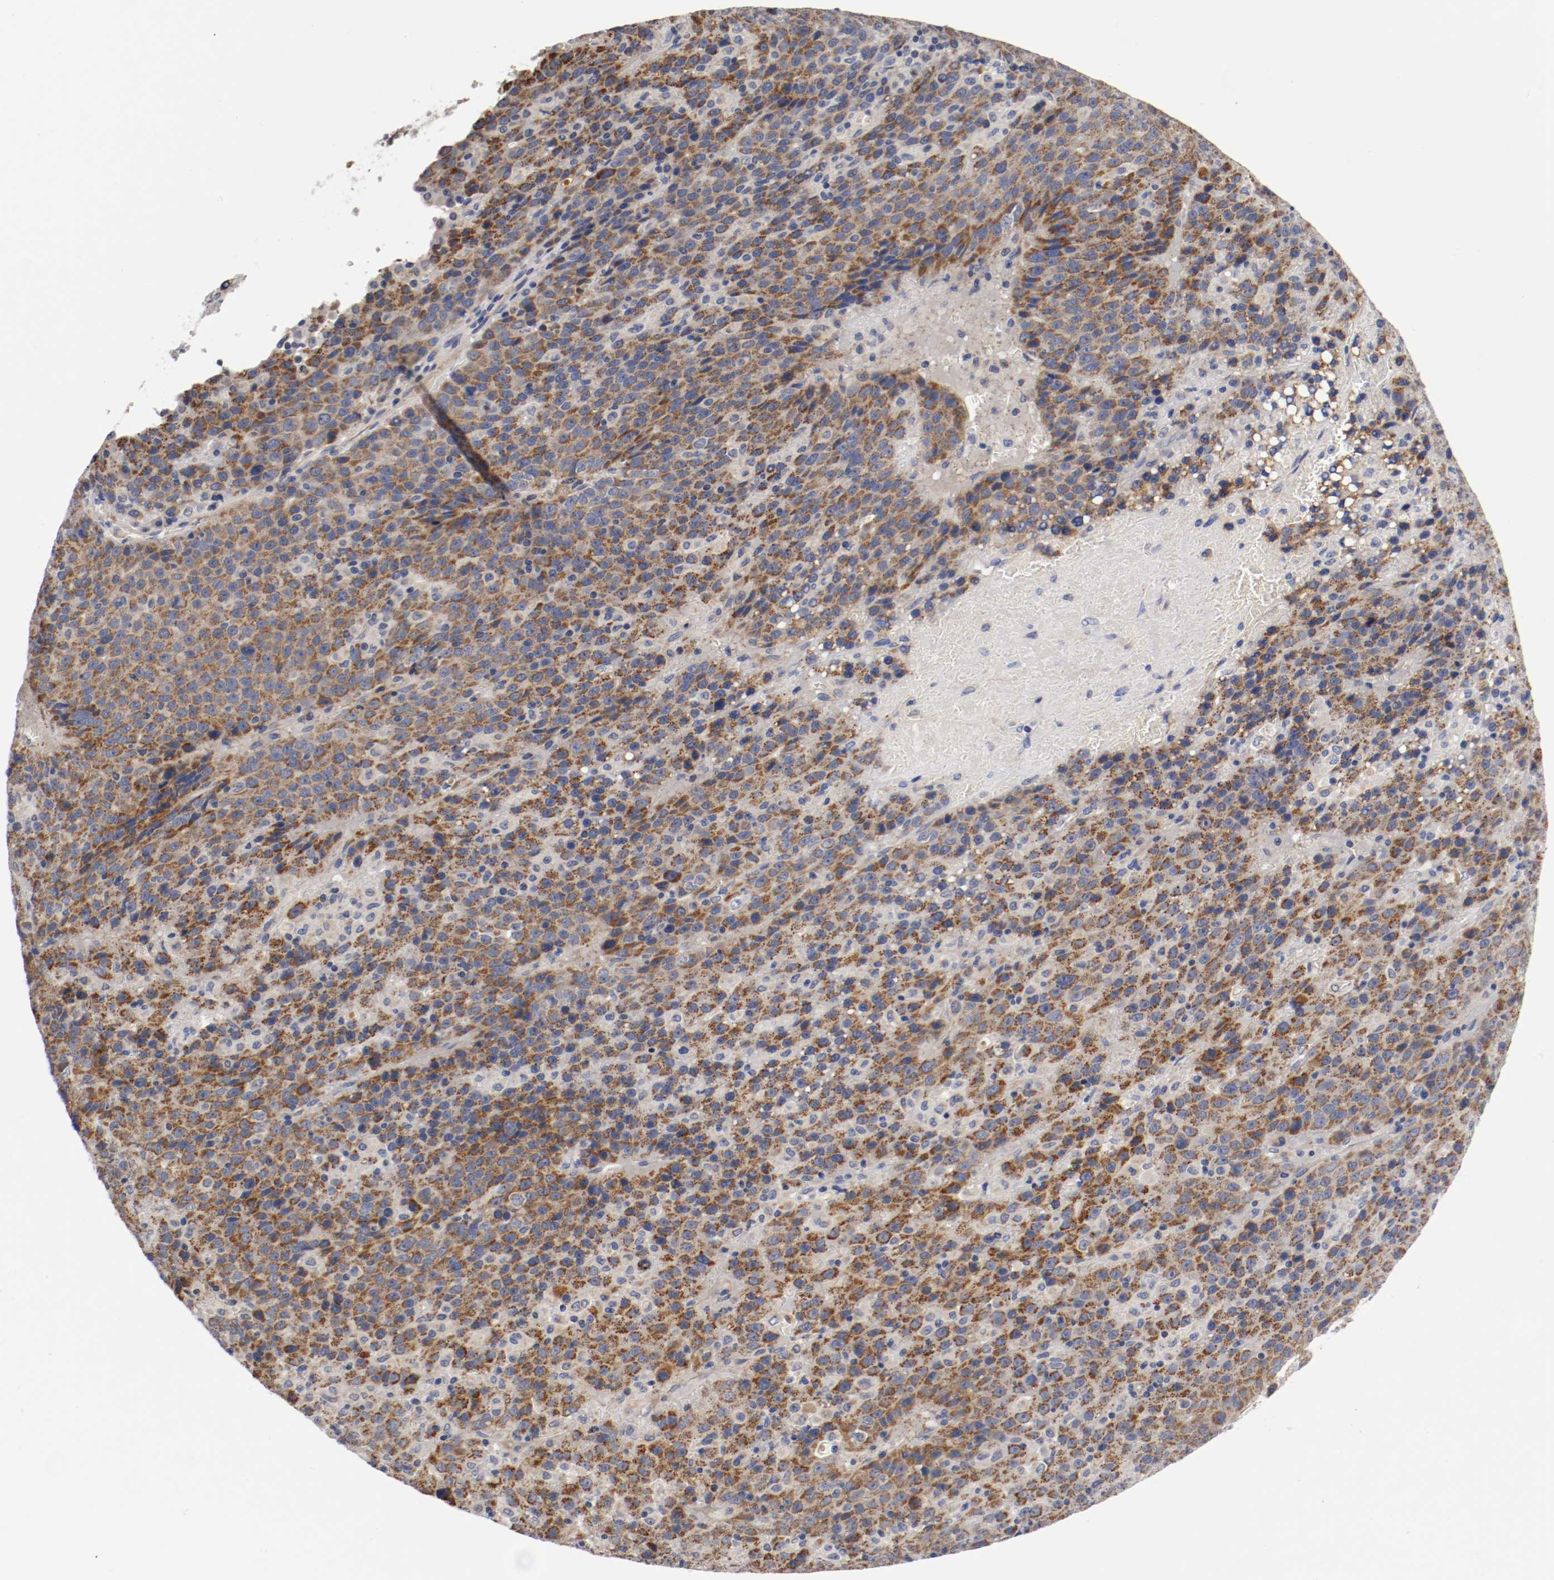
{"staining": {"intensity": "moderate", "quantity": "25%-75%", "location": "cytoplasmic/membranous"}, "tissue": "liver cancer", "cell_type": "Tumor cells", "image_type": "cancer", "snomed": [{"axis": "morphology", "description": "Carcinoma, Hepatocellular, NOS"}, {"axis": "topography", "description": "Liver"}], "caption": "DAB immunohistochemical staining of liver cancer (hepatocellular carcinoma) shows moderate cytoplasmic/membranous protein positivity in approximately 25%-75% of tumor cells. The protein of interest is shown in brown color, while the nuclei are stained blue.", "gene": "PCSK6", "patient": {"sex": "female", "age": 53}}